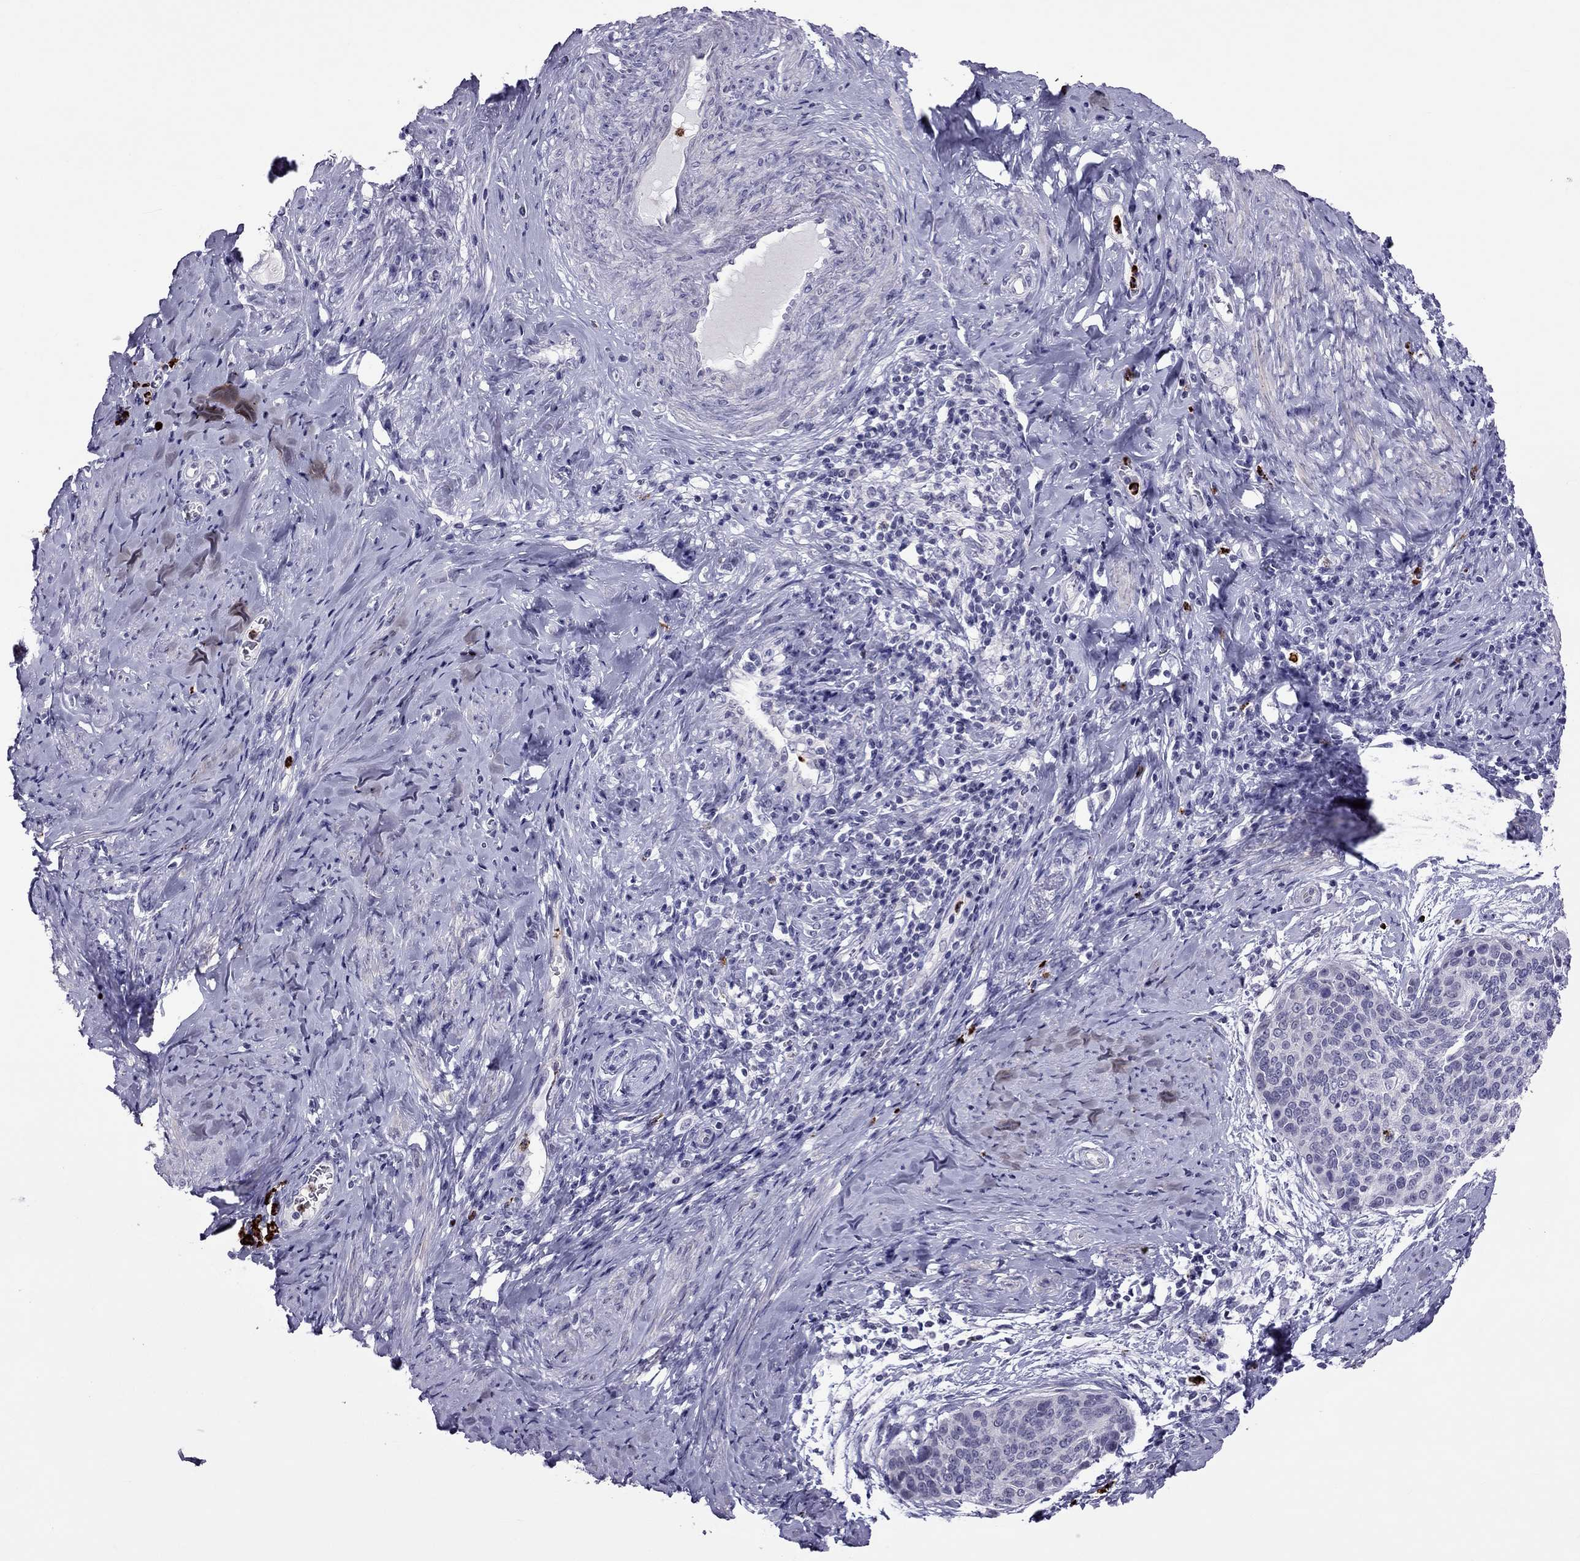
{"staining": {"intensity": "negative", "quantity": "none", "location": "none"}, "tissue": "cervical cancer", "cell_type": "Tumor cells", "image_type": "cancer", "snomed": [{"axis": "morphology", "description": "Squamous cell carcinoma, NOS"}, {"axis": "topography", "description": "Cervix"}], "caption": "An image of squamous cell carcinoma (cervical) stained for a protein exhibits no brown staining in tumor cells. Nuclei are stained in blue.", "gene": "CCL27", "patient": {"sex": "female", "age": 69}}